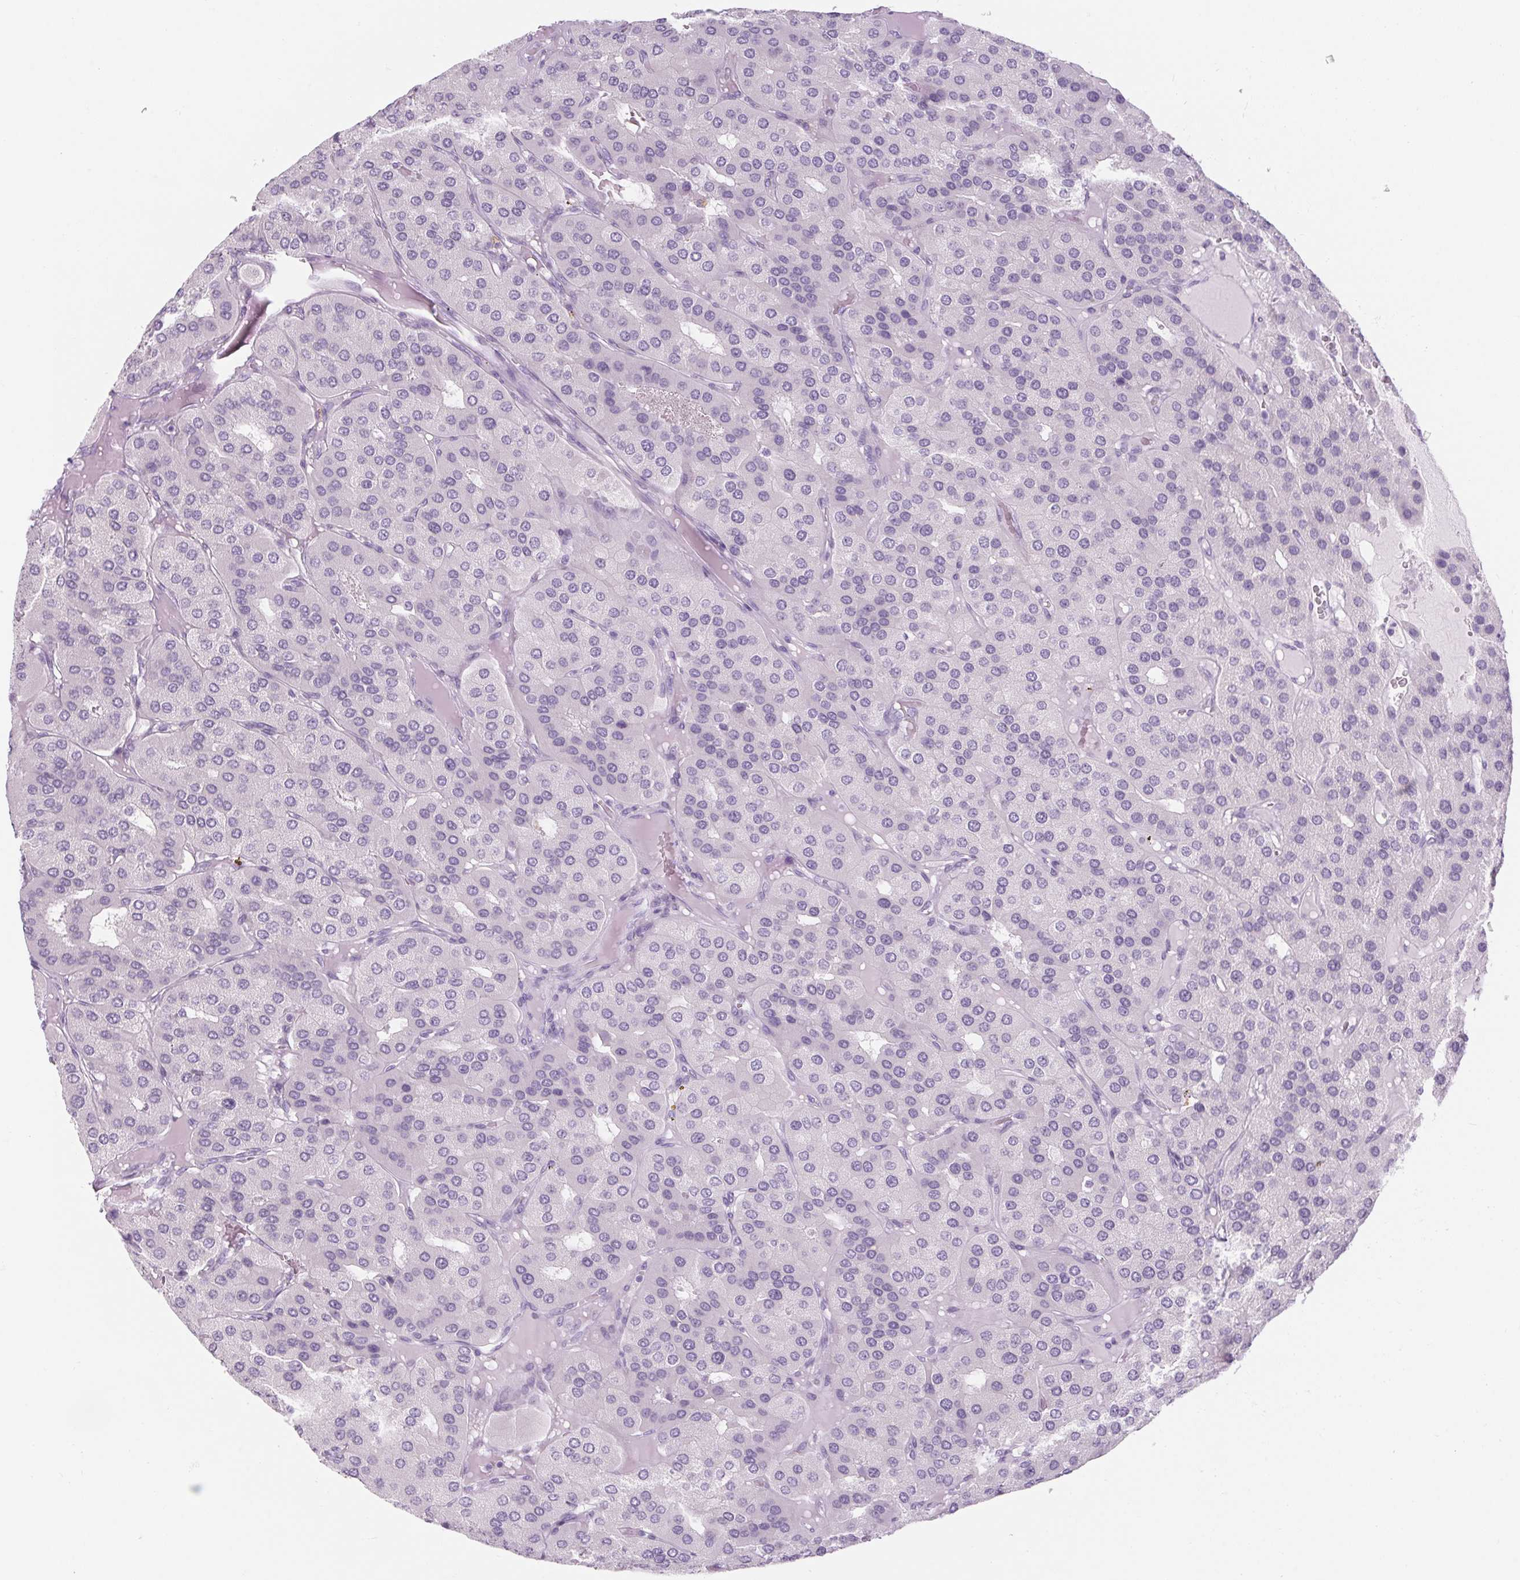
{"staining": {"intensity": "negative", "quantity": "none", "location": "none"}, "tissue": "parathyroid gland", "cell_type": "Glandular cells", "image_type": "normal", "snomed": [{"axis": "morphology", "description": "Normal tissue, NOS"}, {"axis": "morphology", "description": "Adenoma, NOS"}, {"axis": "topography", "description": "Parathyroid gland"}], "caption": "DAB (3,3'-diaminobenzidine) immunohistochemical staining of benign parathyroid gland reveals no significant expression in glandular cells. Brightfield microscopy of IHC stained with DAB (brown) and hematoxylin (blue), captured at high magnification.", "gene": "RPTN", "patient": {"sex": "female", "age": 86}}